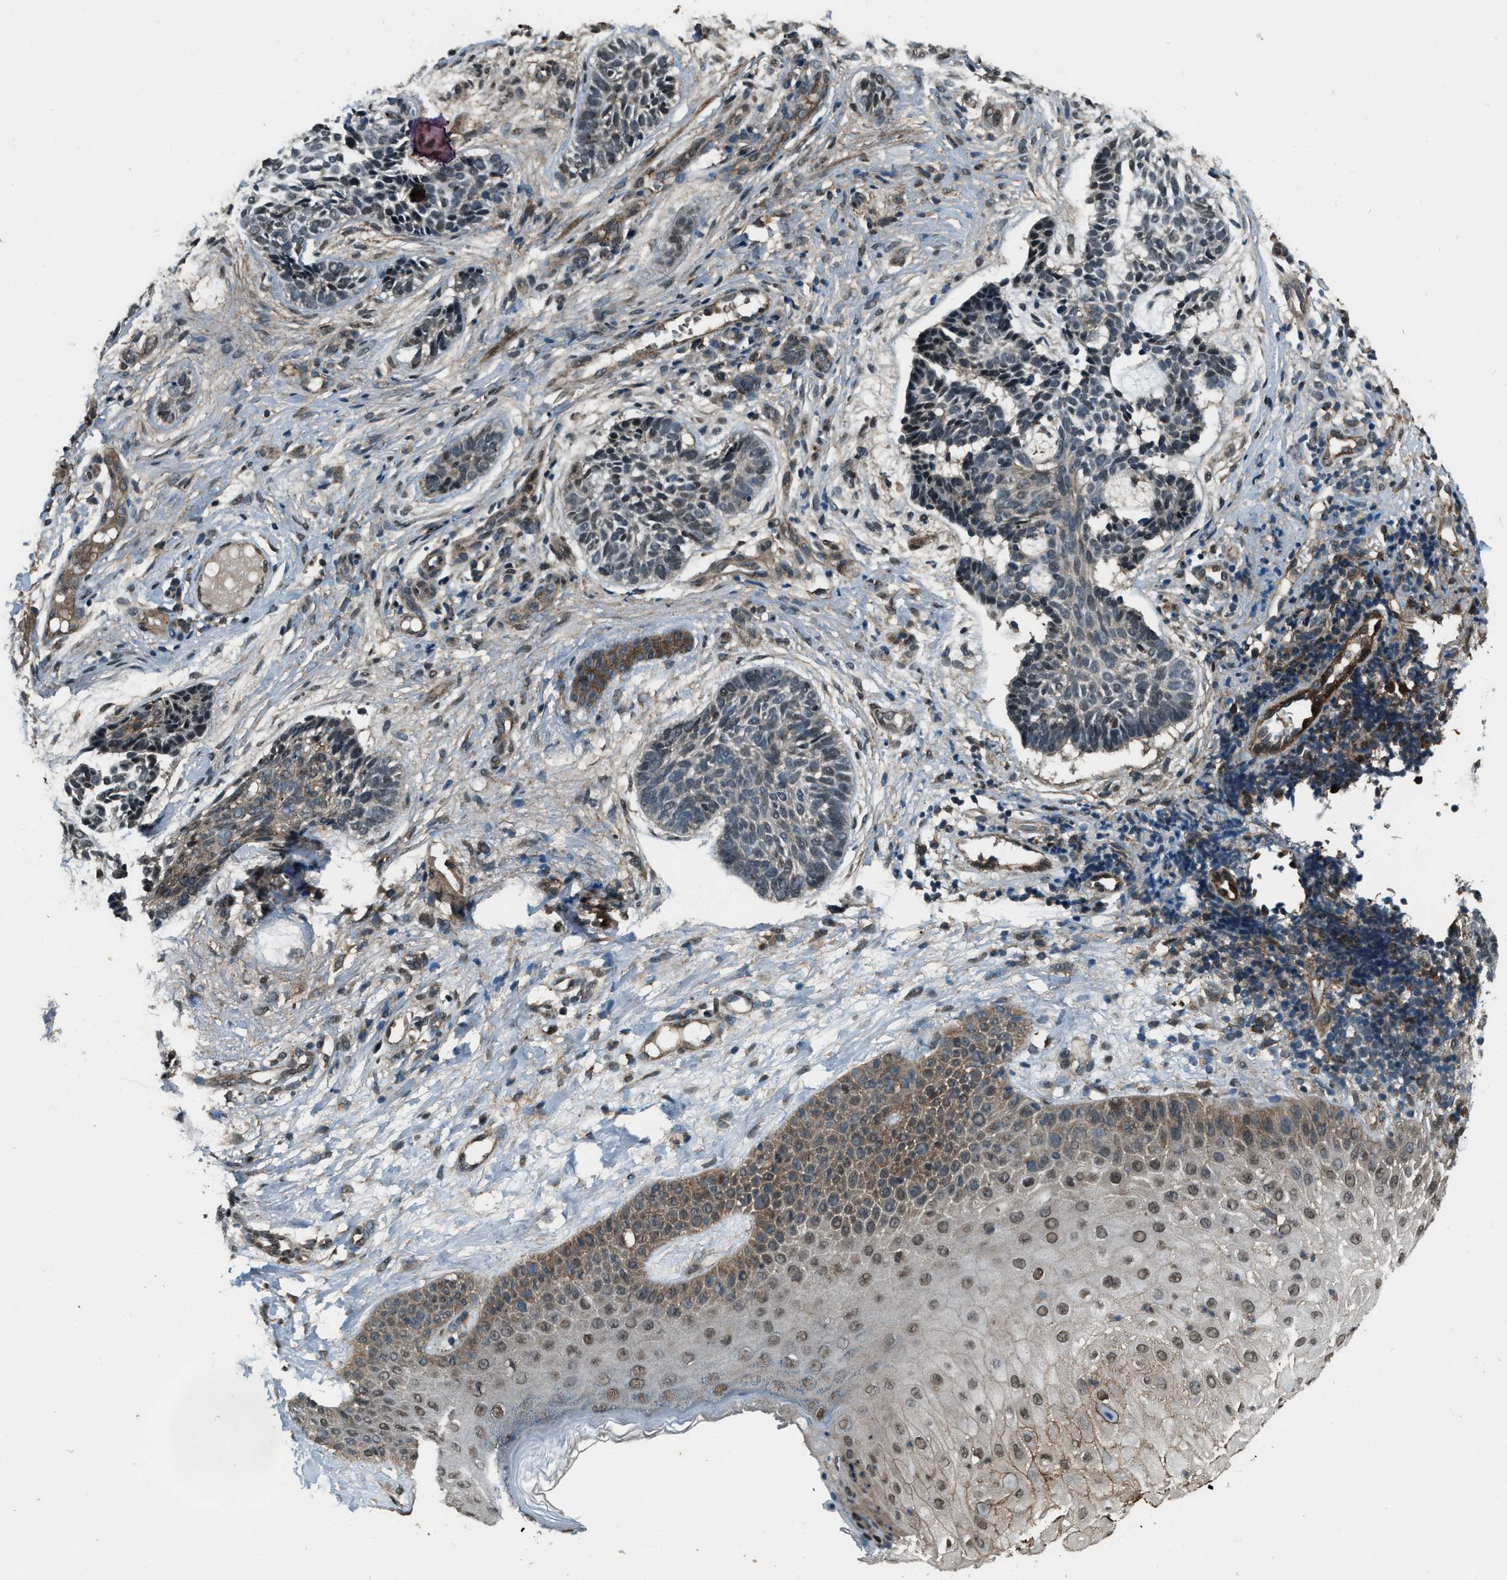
{"staining": {"intensity": "weak", "quantity": "<25%", "location": "cytoplasmic/membranous"}, "tissue": "skin cancer", "cell_type": "Tumor cells", "image_type": "cancer", "snomed": [{"axis": "morphology", "description": "Normal tissue, NOS"}, {"axis": "morphology", "description": "Basal cell carcinoma"}, {"axis": "topography", "description": "Skin"}], "caption": "Histopathology image shows no protein staining in tumor cells of basal cell carcinoma (skin) tissue.", "gene": "SVIL", "patient": {"sex": "male", "age": 63}}